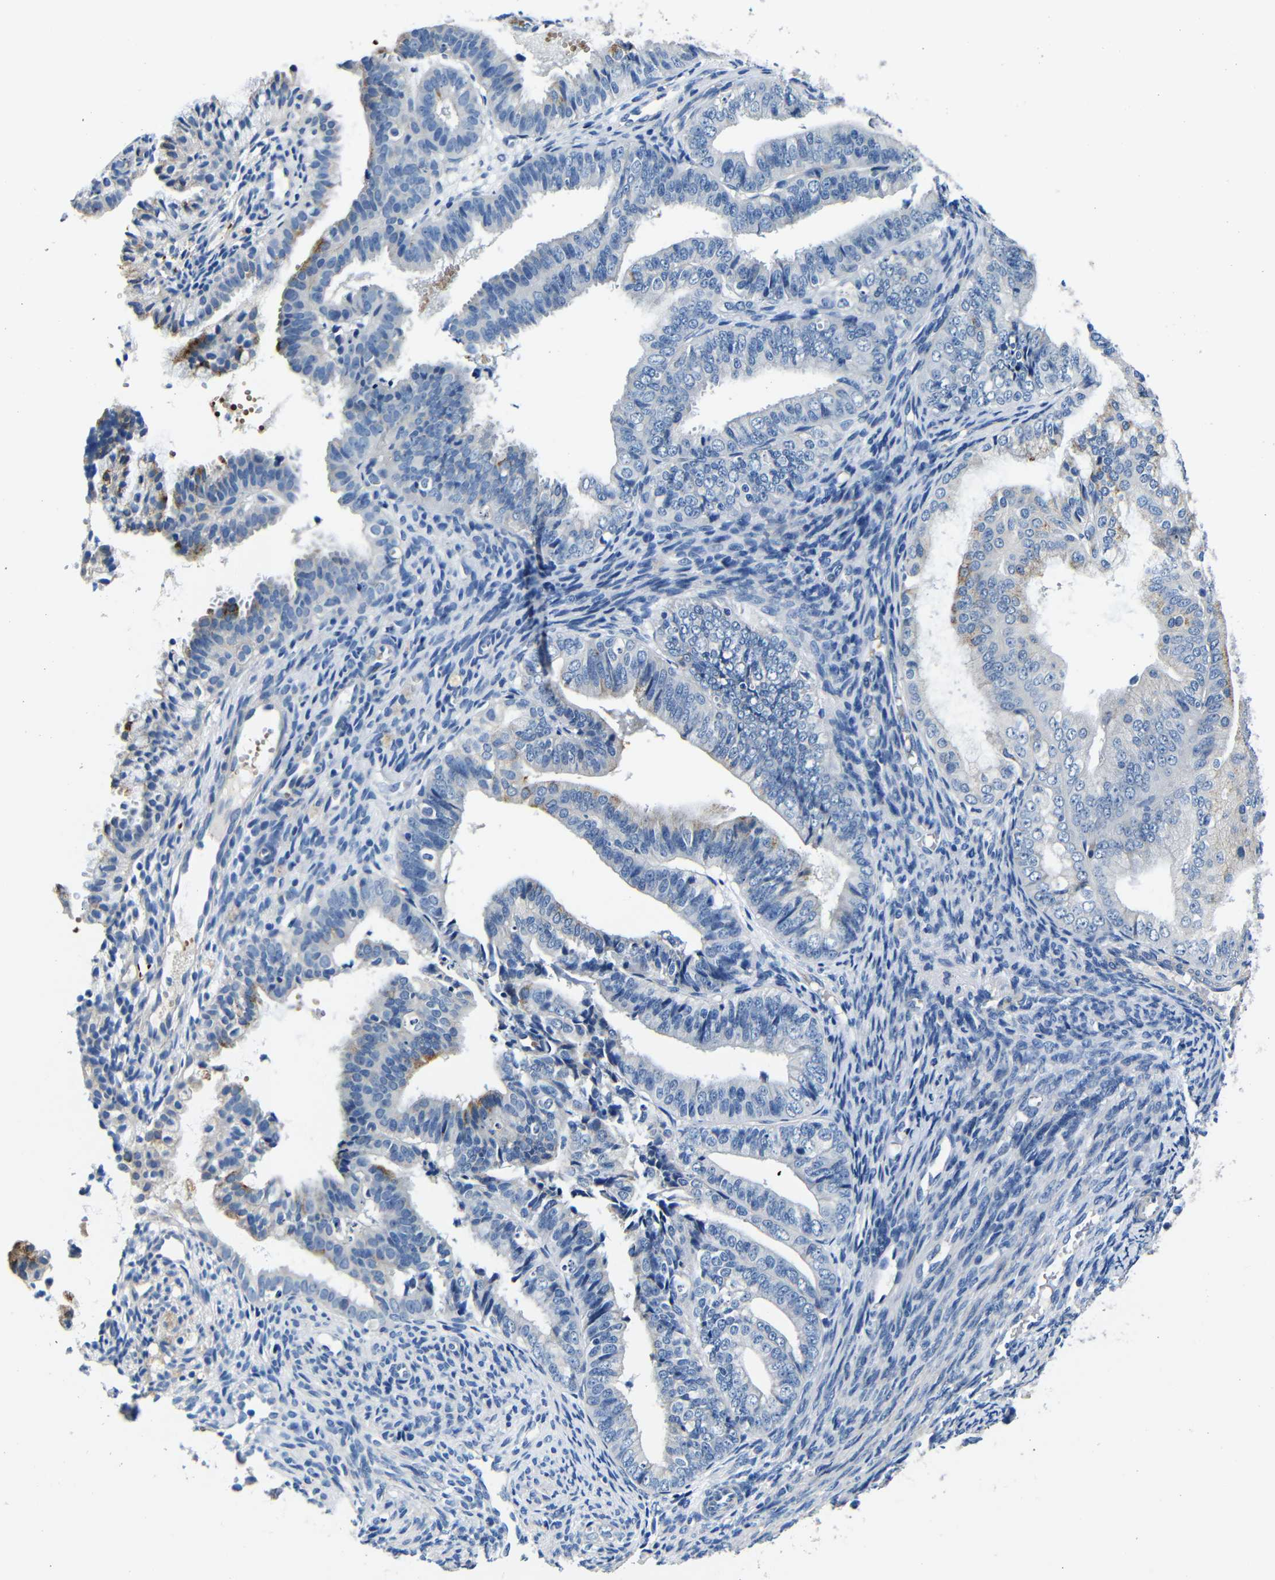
{"staining": {"intensity": "moderate", "quantity": "<25%", "location": "cytoplasmic/membranous"}, "tissue": "endometrial cancer", "cell_type": "Tumor cells", "image_type": "cancer", "snomed": [{"axis": "morphology", "description": "Adenocarcinoma, NOS"}, {"axis": "topography", "description": "Endometrium"}], "caption": "Immunohistochemistry (IHC) (DAB) staining of endometrial cancer reveals moderate cytoplasmic/membranous protein staining in approximately <25% of tumor cells.", "gene": "TNFAIP1", "patient": {"sex": "female", "age": 63}}